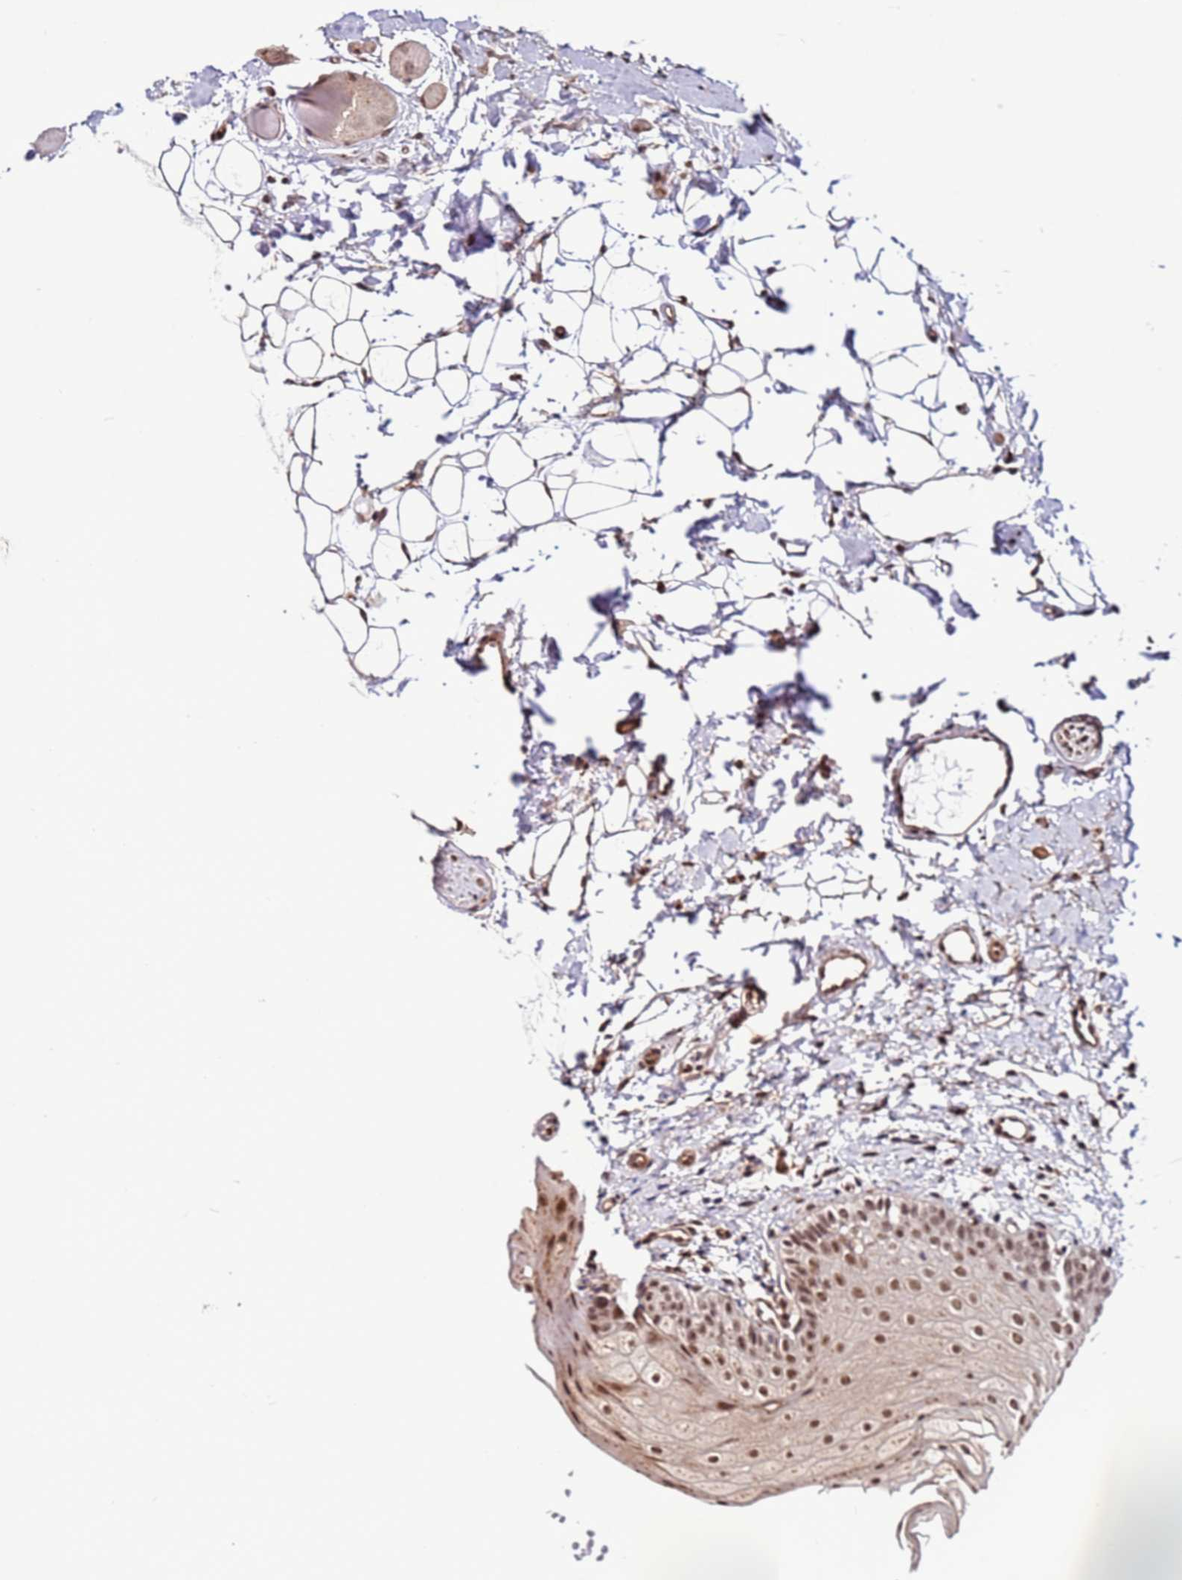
{"staining": {"intensity": "moderate", "quantity": ">75%", "location": "cytoplasmic/membranous,nuclear"}, "tissue": "oral mucosa", "cell_type": "Squamous epithelial cells", "image_type": "normal", "snomed": [{"axis": "morphology", "description": "Normal tissue, NOS"}, {"axis": "topography", "description": "Oral tissue"}], "caption": "Immunohistochemistry (IHC) (DAB (3,3'-diaminobenzidine)) staining of unremarkable human oral mucosa displays moderate cytoplasmic/membranous,nuclear protein staining in approximately >75% of squamous epithelial cells.", "gene": "POLR2D", "patient": {"sex": "male", "age": 28}}